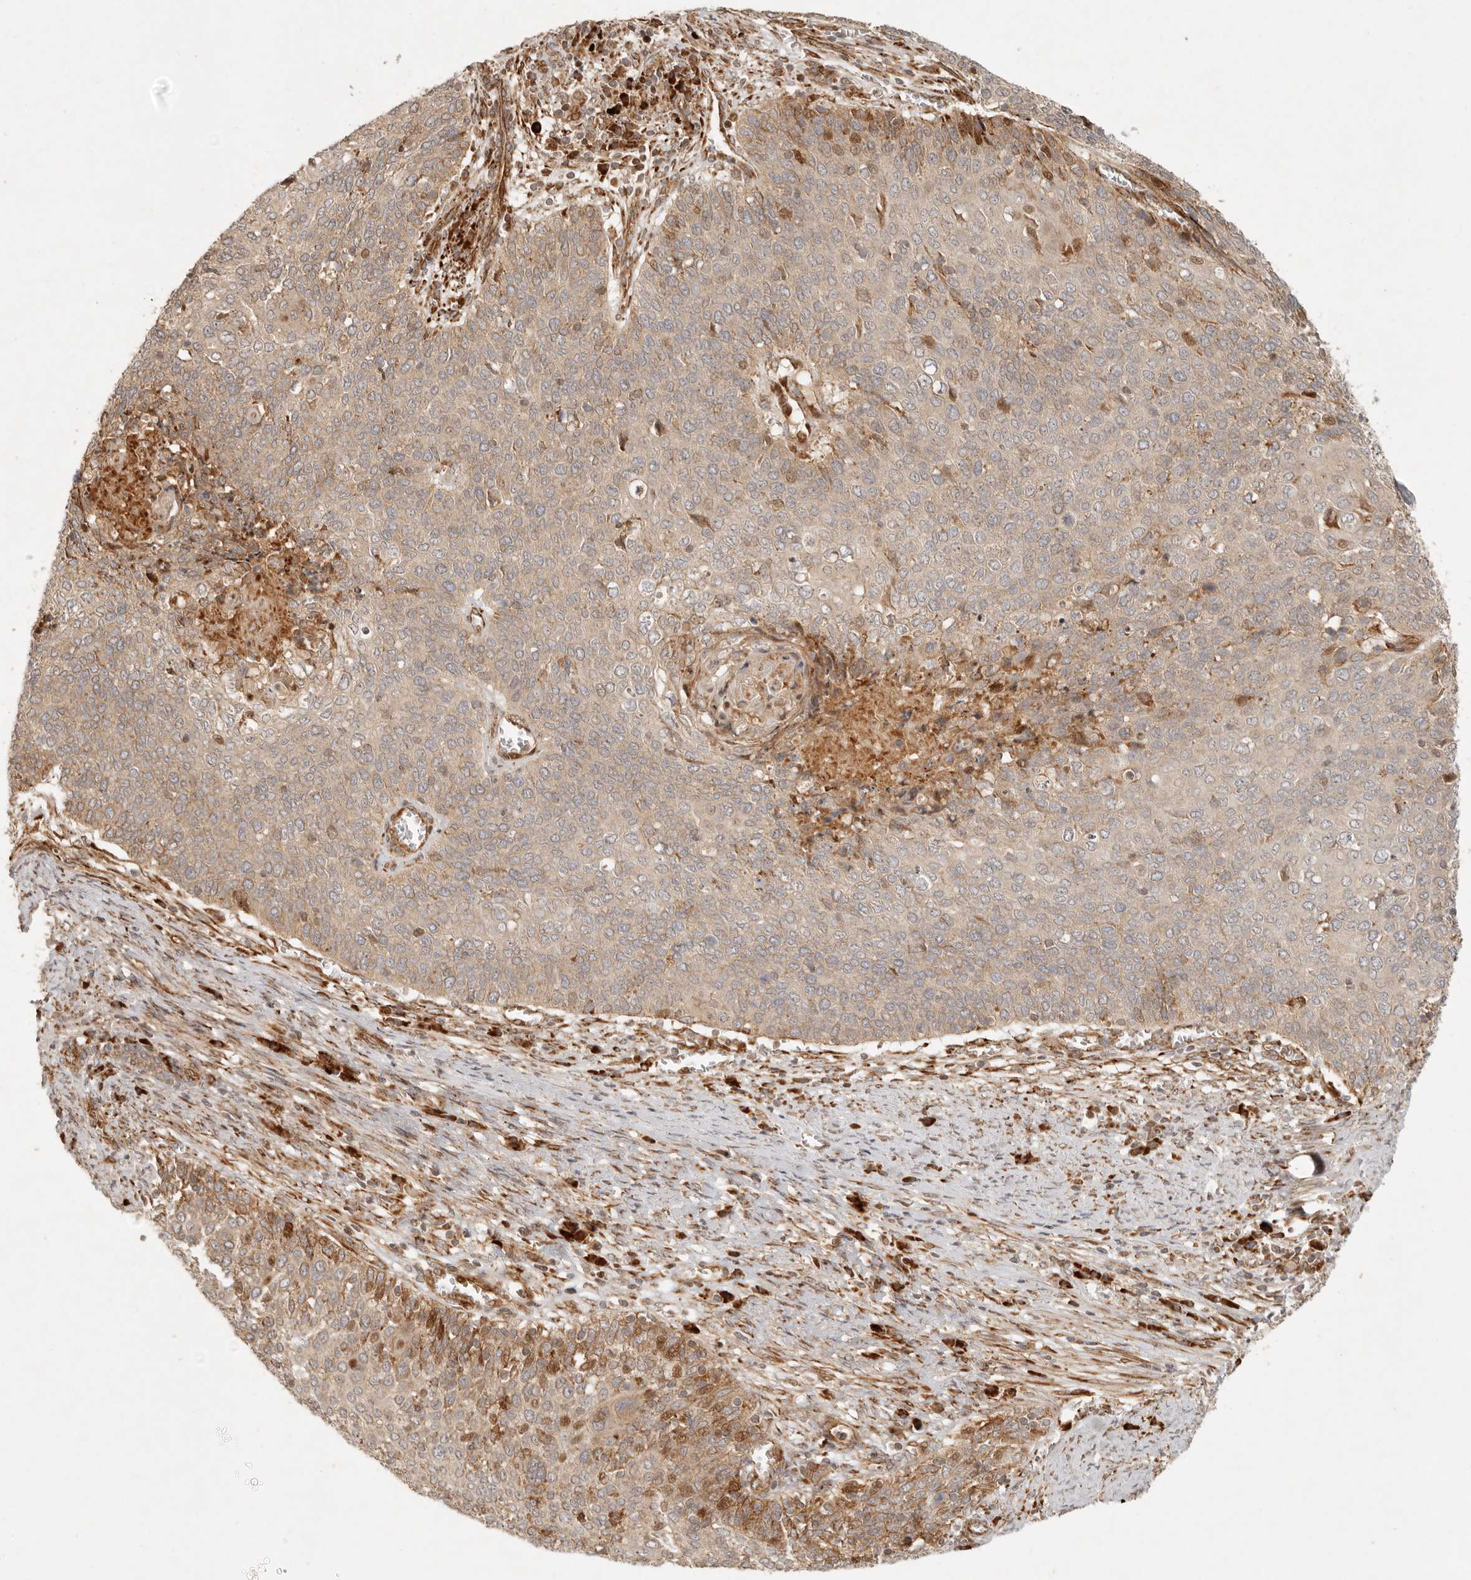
{"staining": {"intensity": "moderate", "quantity": "<25%", "location": "cytoplasmic/membranous,nuclear"}, "tissue": "cervical cancer", "cell_type": "Tumor cells", "image_type": "cancer", "snomed": [{"axis": "morphology", "description": "Squamous cell carcinoma, NOS"}, {"axis": "topography", "description": "Cervix"}], "caption": "A photomicrograph showing moderate cytoplasmic/membranous and nuclear positivity in approximately <25% of tumor cells in cervical cancer, as visualized by brown immunohistochemical staining.", "gene": "KLHL38", "patient": {"sex": "female", "age": 39}}